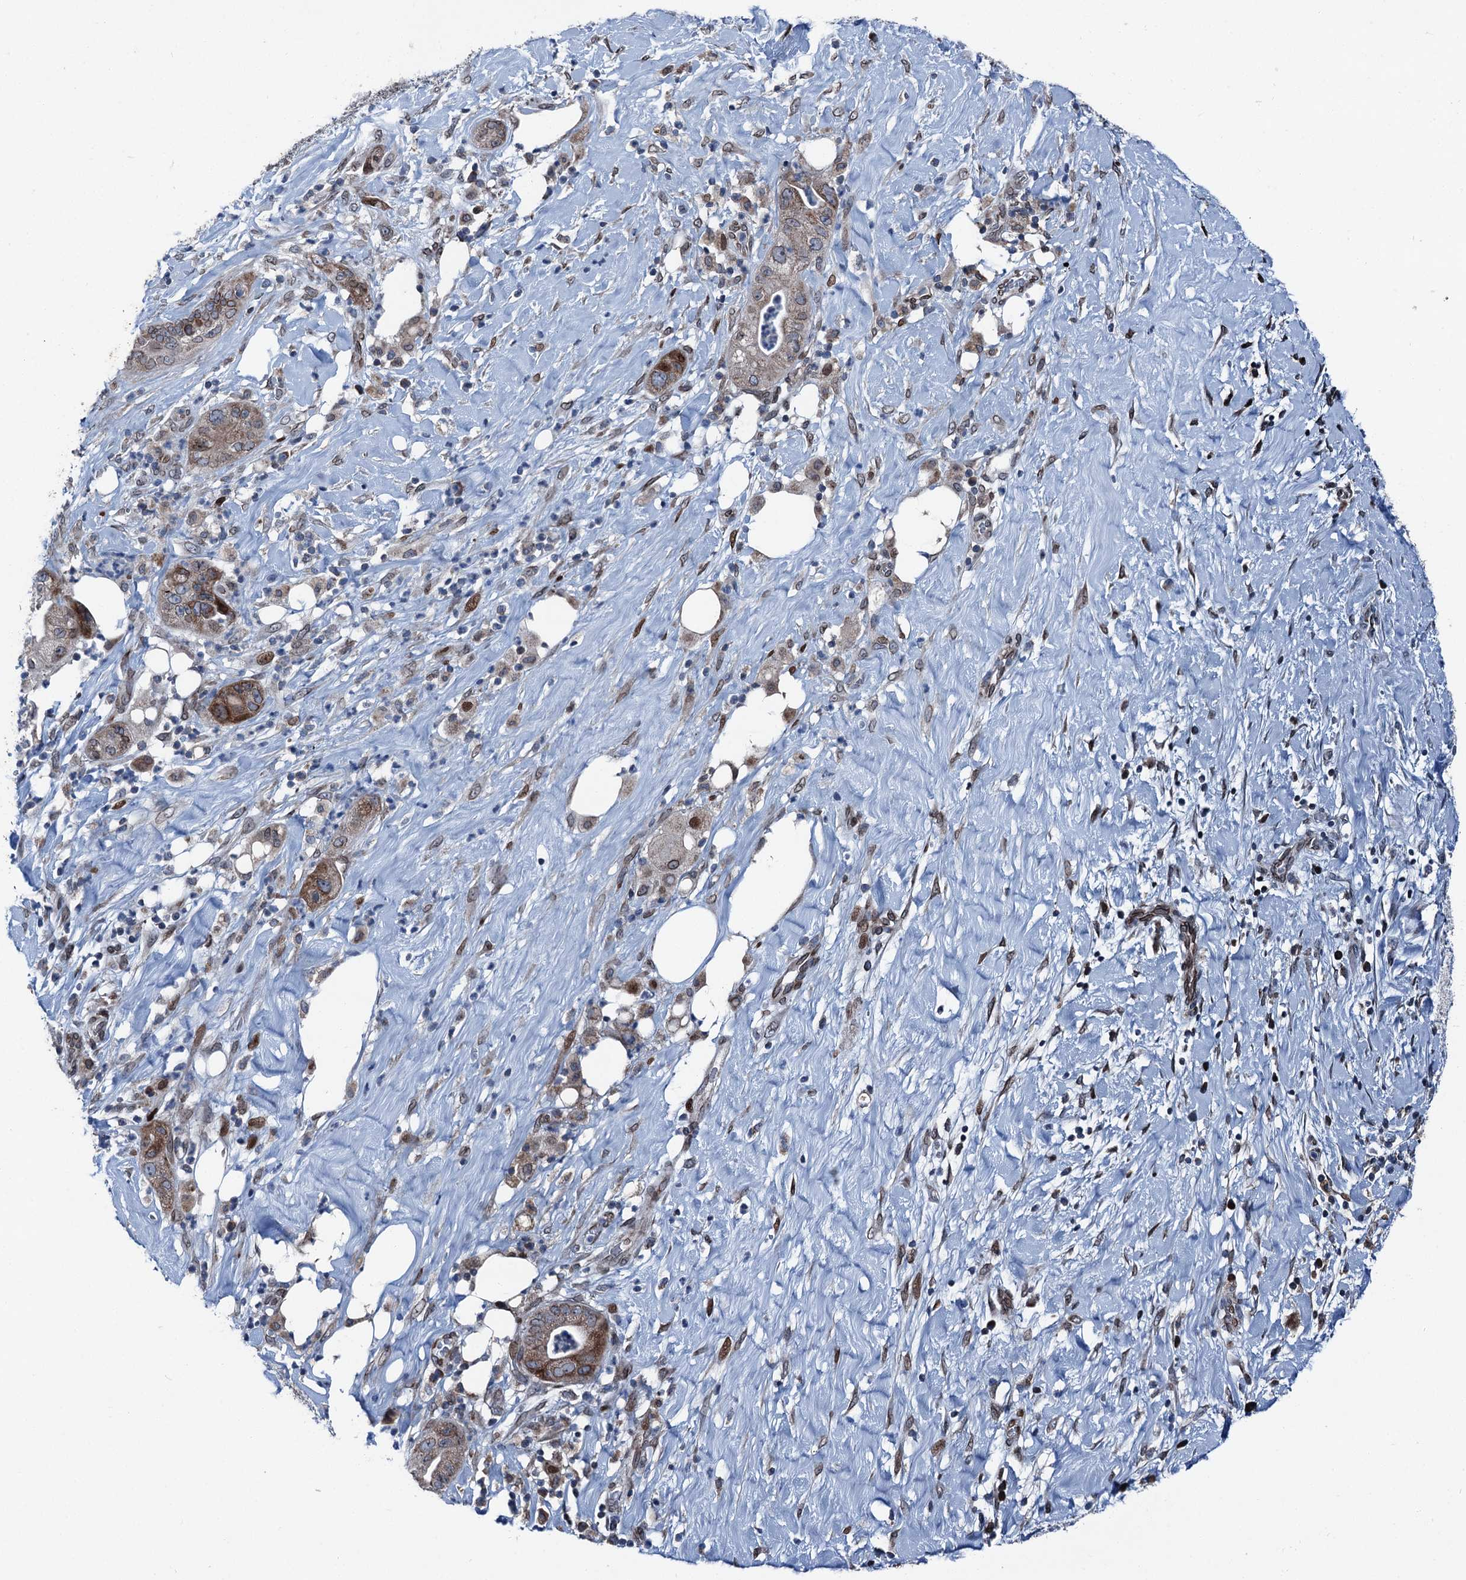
{"staining": {"intensity": "moderate", "quantity": "<25%", "location": "cytoplasmic/membranous"}, "tissue": "pancreatic cancer", "cell_type": "Tumor cells", "image_type": "cancer", "snomed": [{"axis": "morphology", "description": "Adenocarcinoma, NOS"}, {"axis": "topography", "description": "Pancreas"}], "caption": "High-magnification brightfield microscopy of pancreatic cancer (adenocarcinoma) stained with DAB (brown) and counterstained with hematoxylin (blue). tumor cells exhibit moderate cytoplasmic/membranous positivity is seen in about<25% of cells.", "gene": "MRPL14", "patient": {"sex": "male", "age": 58}}